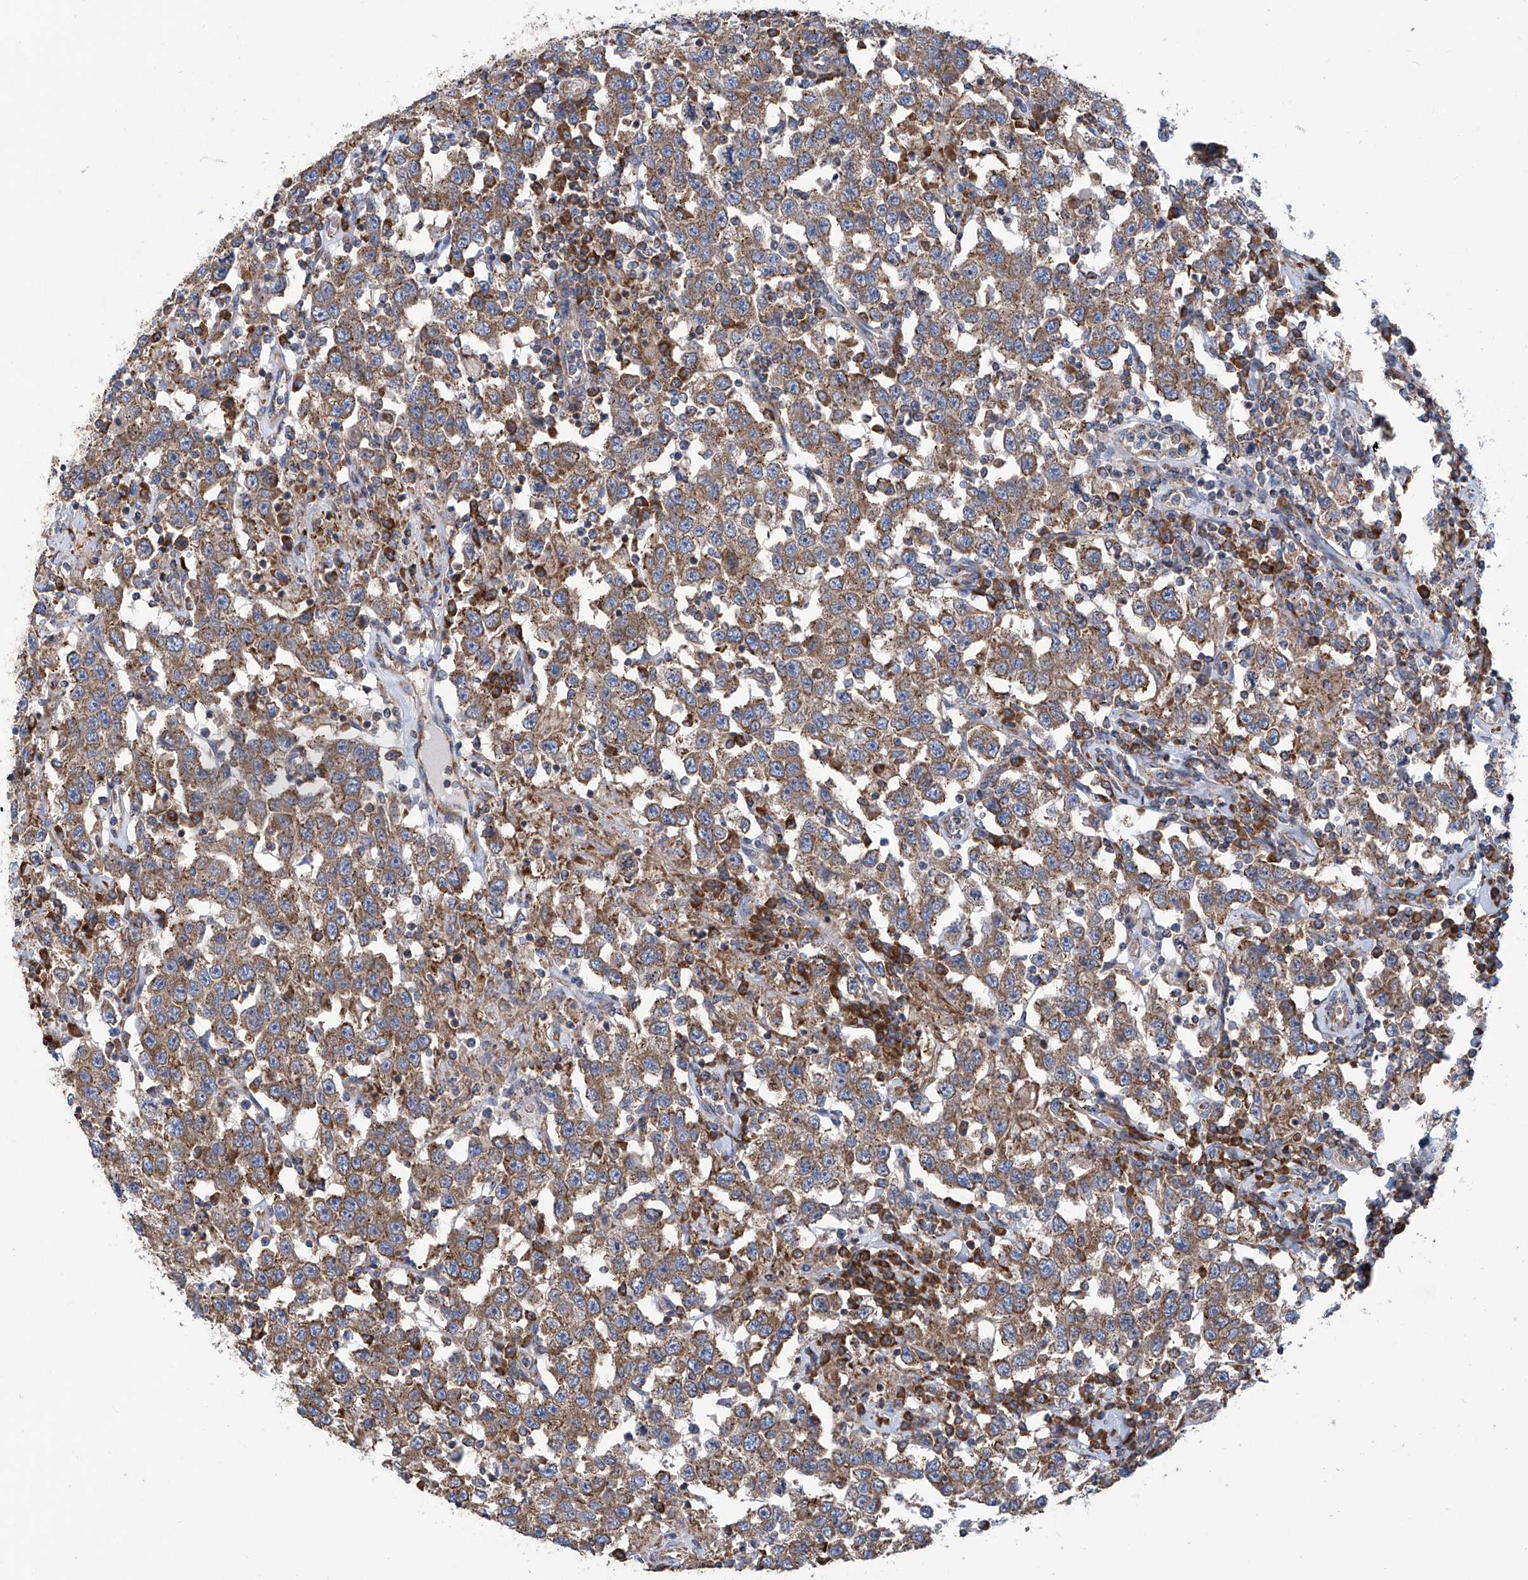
{"staining": {"intensity": "moderate", "quantity": ">75%", "location": "cytoplasmic/membranous"}, "tissue": "testis cancer", "cell_type": "Tumor cells", "image_type": "cancer", "snomed": [{"axis": "morphology", "description": "Seminoma, NOS"}, {"axis": "topography", "description": "Testis"}], "caption": "Immunohistochemical staining of testis cancer demonstrates medium levels of moderate cytoplasmic/membranous expression in approximately >75% of tumor cells.", "gene": "SENP2", "patient": {"sex": "male", "age": 41}}